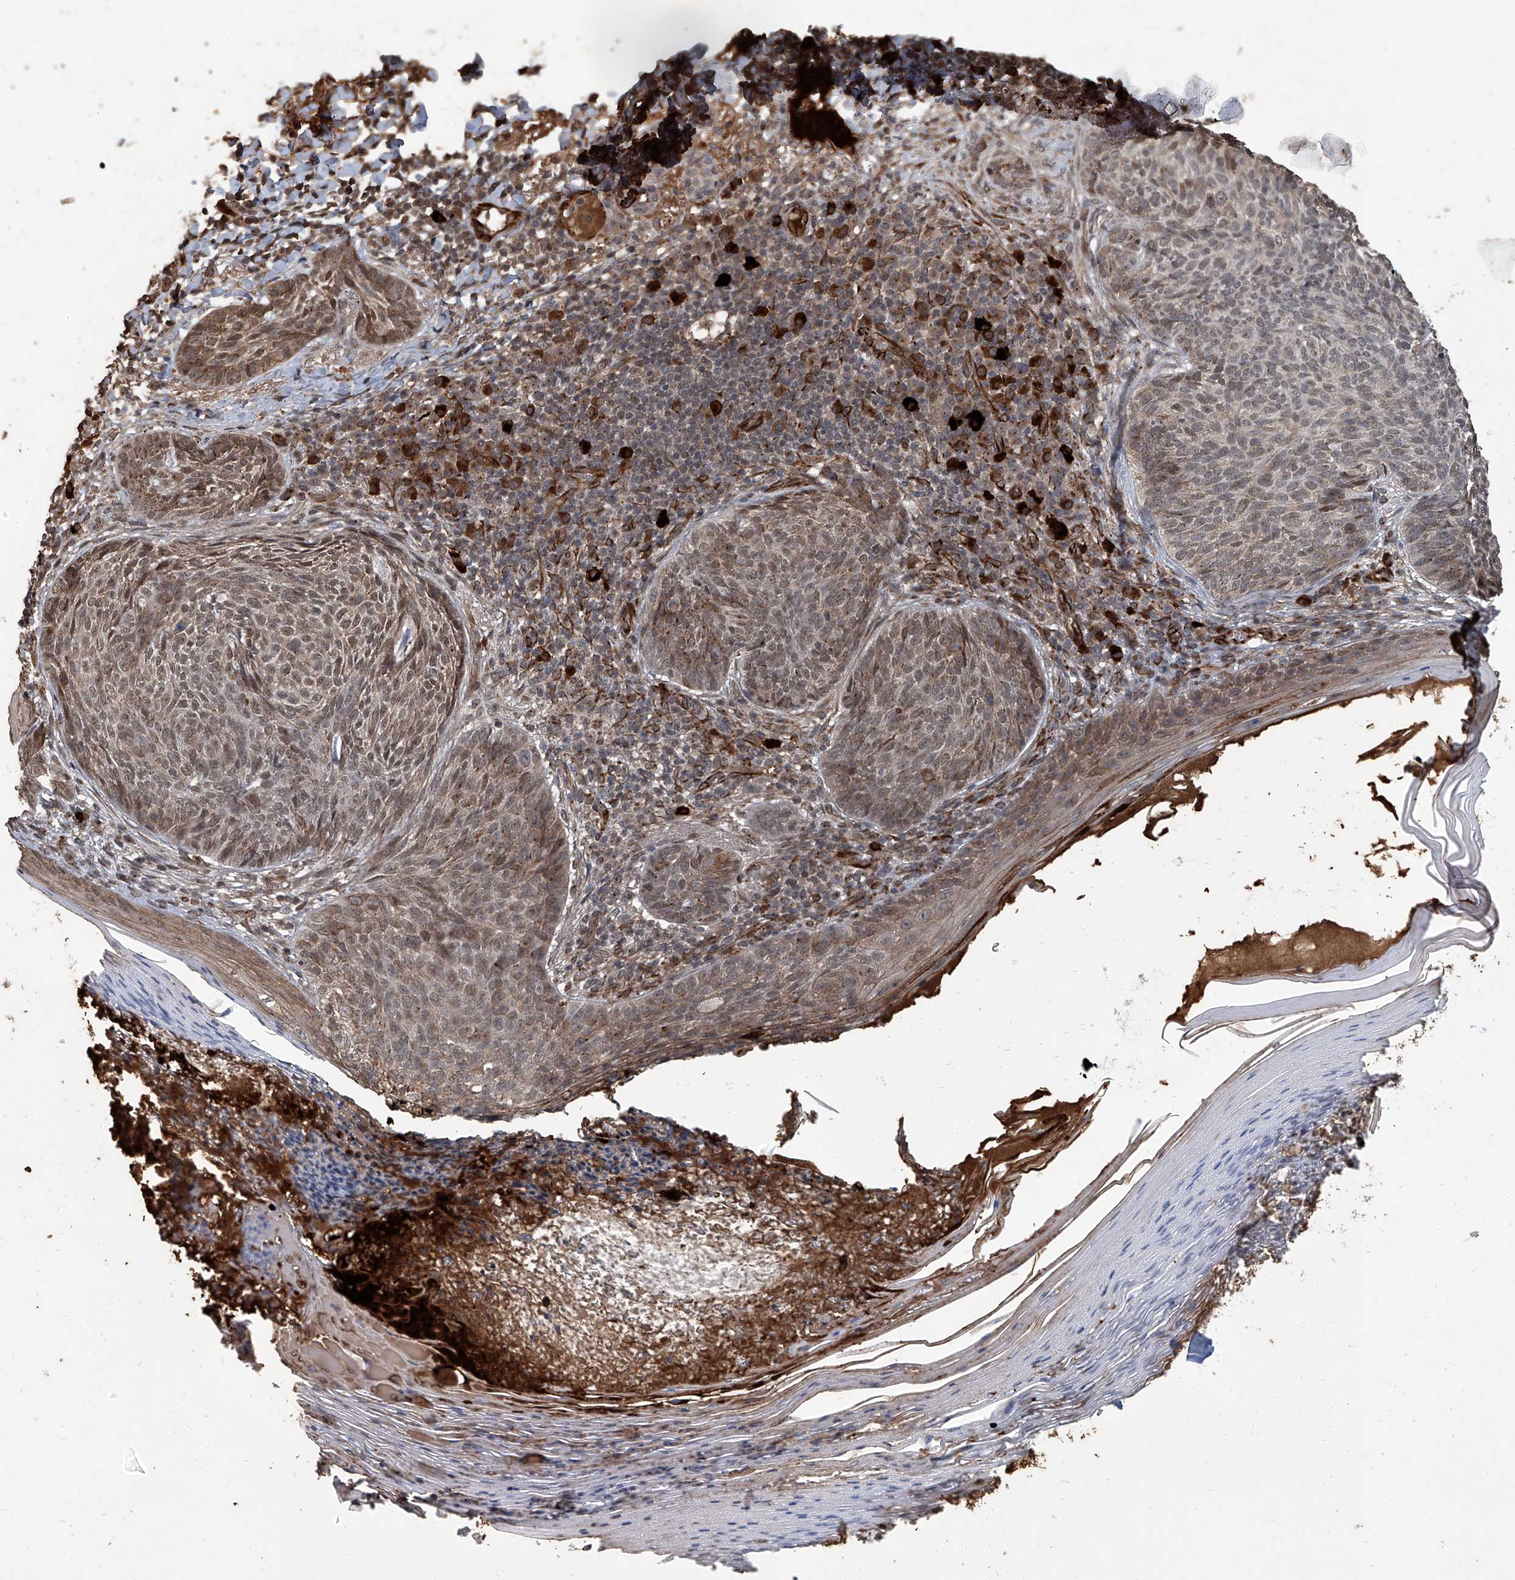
{"staining": {"intensity": "weak", "quantity": ">75%", "location": "cytoplasmic/membranous,nuclear"}, "tissue": "skin cancer", "cell_type": "Tumor cells", "image_type": "cancer", "snomed": [{"axis": "morphology", "description": "Basal cell carcinoma"}, {"axis": "topography", "description": "Skin"}], "caption": "Basal cell carcinoma (skin) stained for a protein (brown) shows weak cytoplasmic/membranous and nuclear positive expression in about >75% of tumor cells.", "gene": "GPR132", "patient": {"sex": "male", "age": 85}}